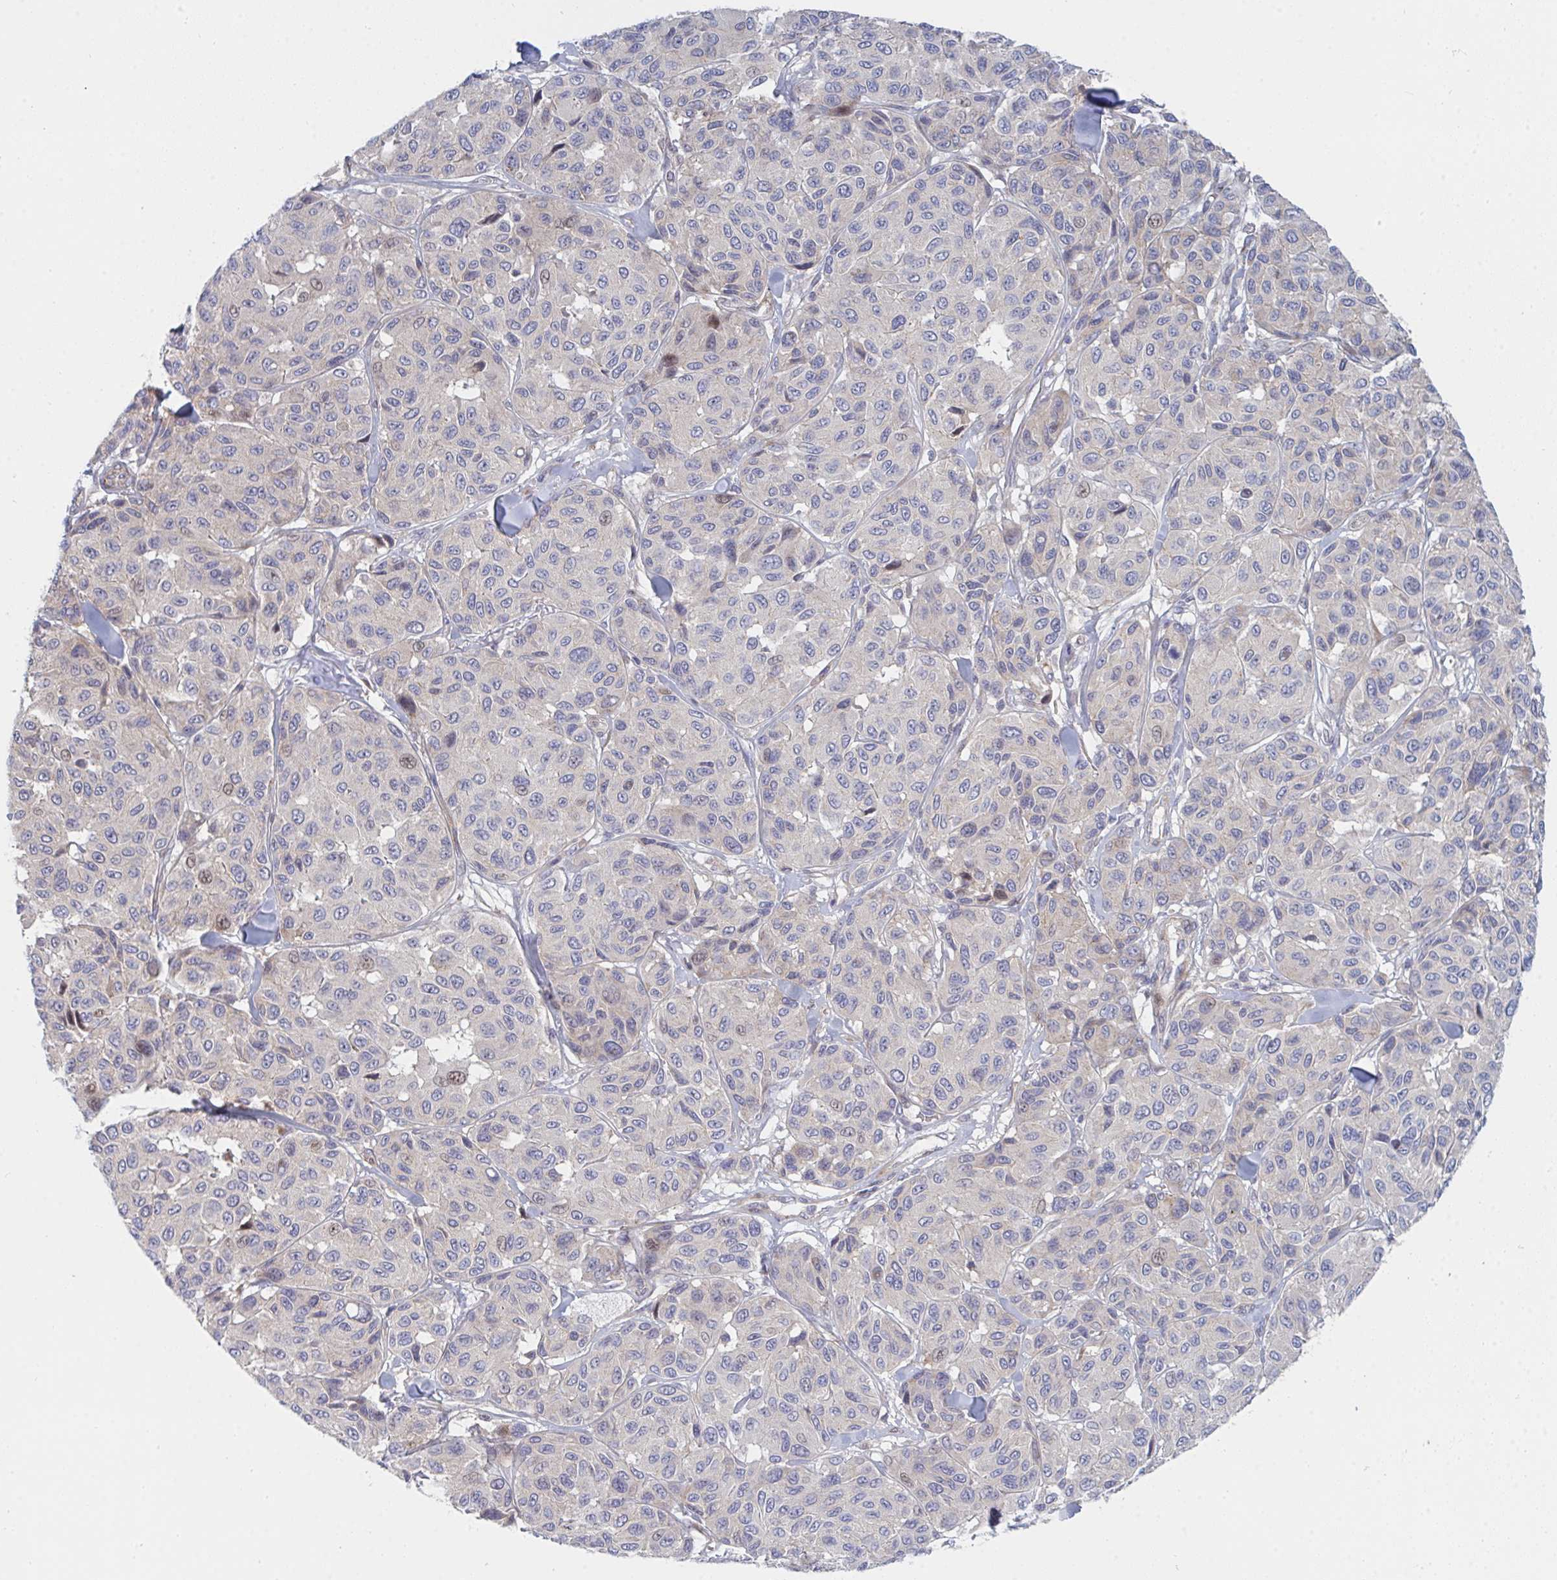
{"staining": {"intensity": "negative", "quantity": "none", "location": "none"}, "tissue": "melanoma", "cell_type": "Tumor cells", "image_type": "cancer", "snomed": [{"axis": "morphology", "description": "Malignant melanoma, NOS"}, {"axis": "topography", "description": "Skin"}], "caption": "Tumor cells show no significant expression in malignant melanoma.", "gene": "TNFSF4", "patient": {"sex": "female", "age": 66}}